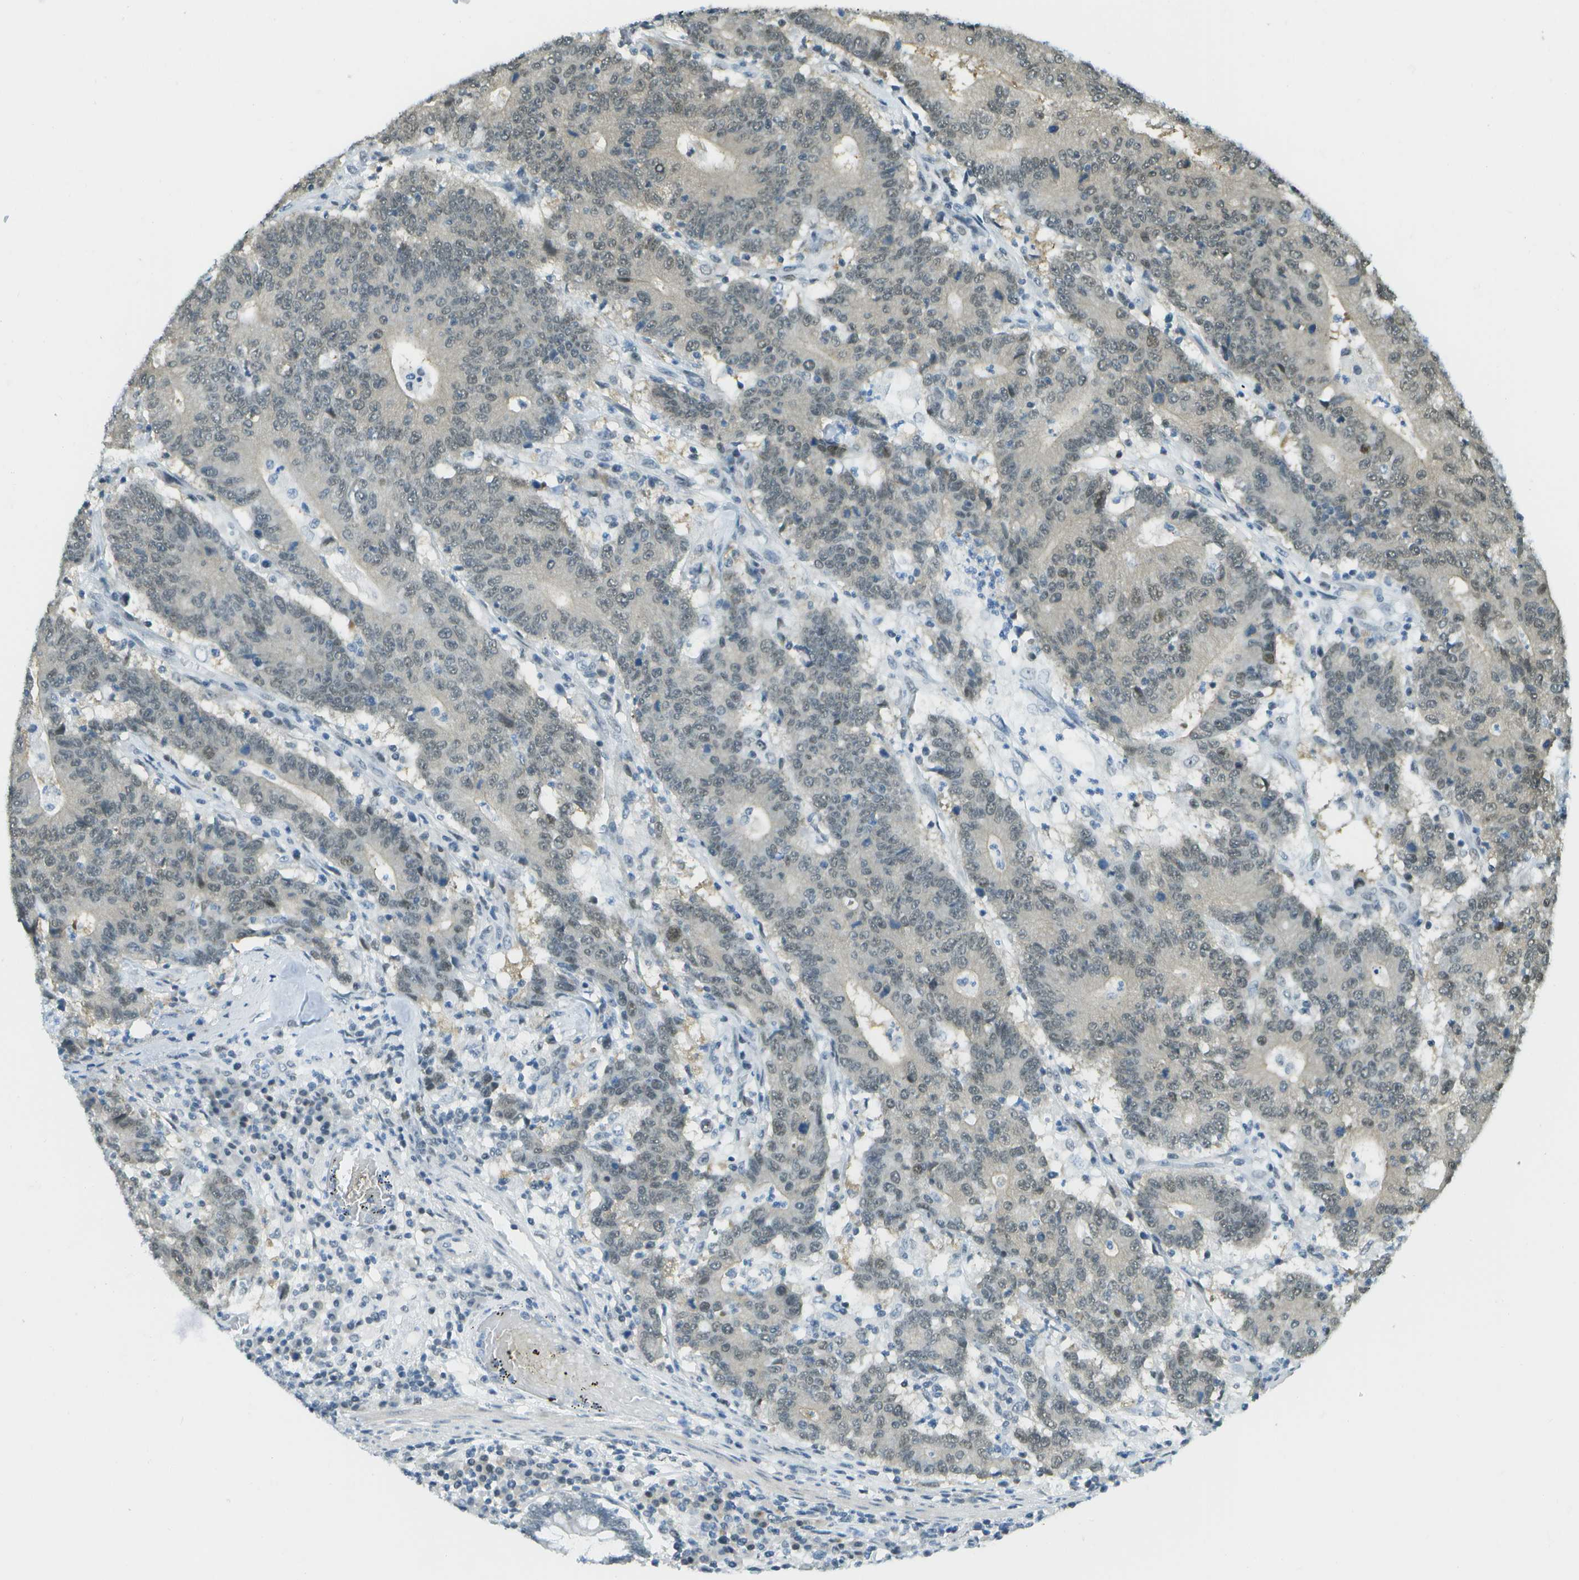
{"staining": {"intensity": "weak", "quantity": "<25%", "location": "nuclear"}, "tissue": "colorectal cancer", "cell_type": "Tumor cells", "image_type": "cancer", "snomed": [{"axis": "morphology", "description": "Normal tissue, NOS"}, {"axis": "morphology", "description": "Adenocarcinoma, NOS"}, {"axis": "topography", "description": "Colon"}], "caption": "Protein analysis of colorectal cancer (adenocarcinoma) demonstrates no significant staining in tumor cells.", "gene": "NEK11", "patient": {"sex": "female", "age": 75}}